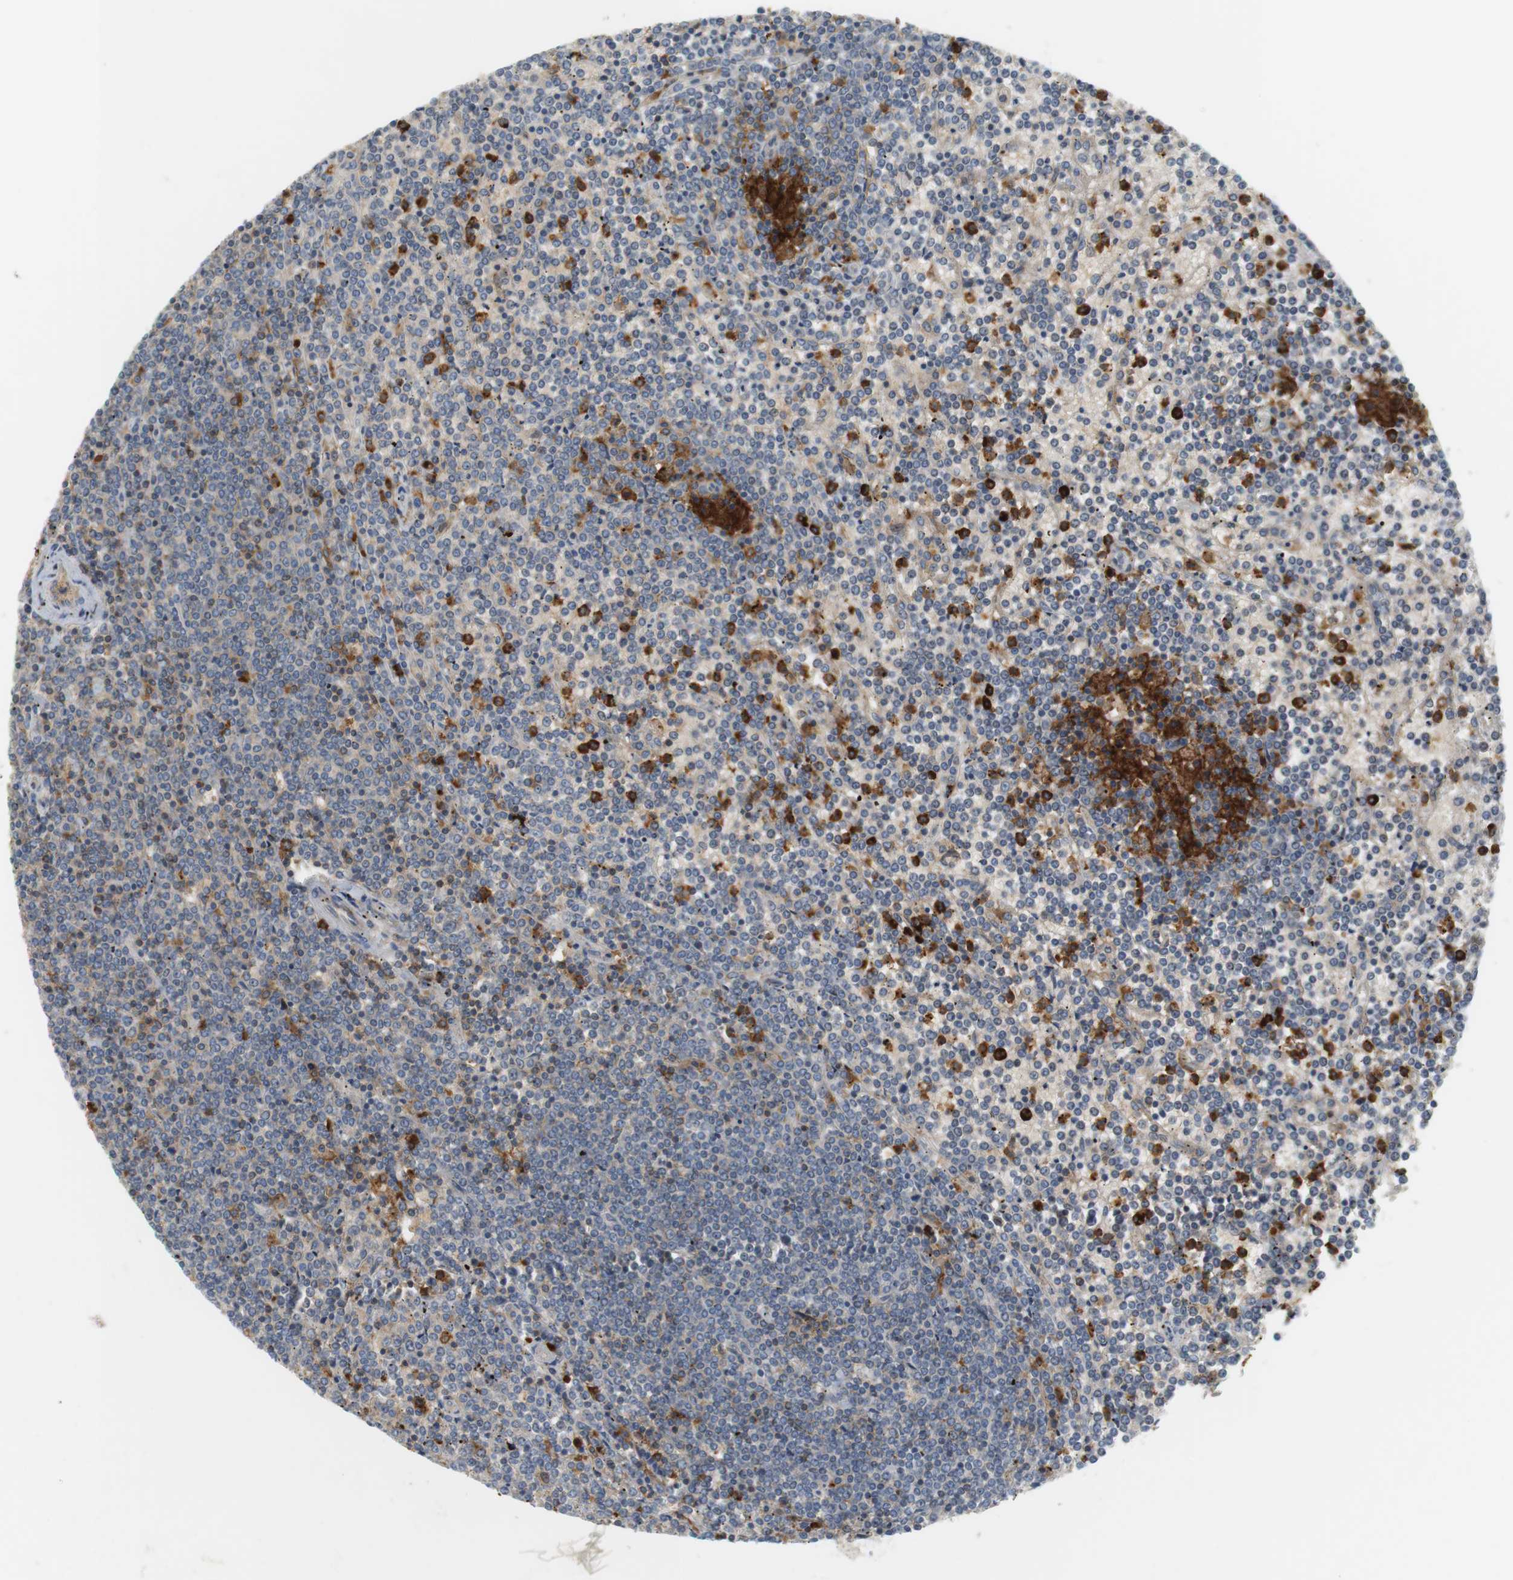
{"staining": {"intensity": "strong", "quantity": "<25%", "location": "cytoplasmic/membranous"}, "tissue": "lymphoma", "cell_type": "Tumor cells", "image_type": "cancer", "snomed": [{"axis": "morphology", "description": "Malignant lymphoma, non-Hodgkin's type, Low grade"}, {"axis": "topography", "description": "Spleen"}], "caption": "Human lymphoma stained for a protein (brown) exhibits strong cytoplasmic/membranous positive staining in about <25% of tumor cells.", "gene": "SIRPA", "patient": {"sex": "female", "age": 19}}